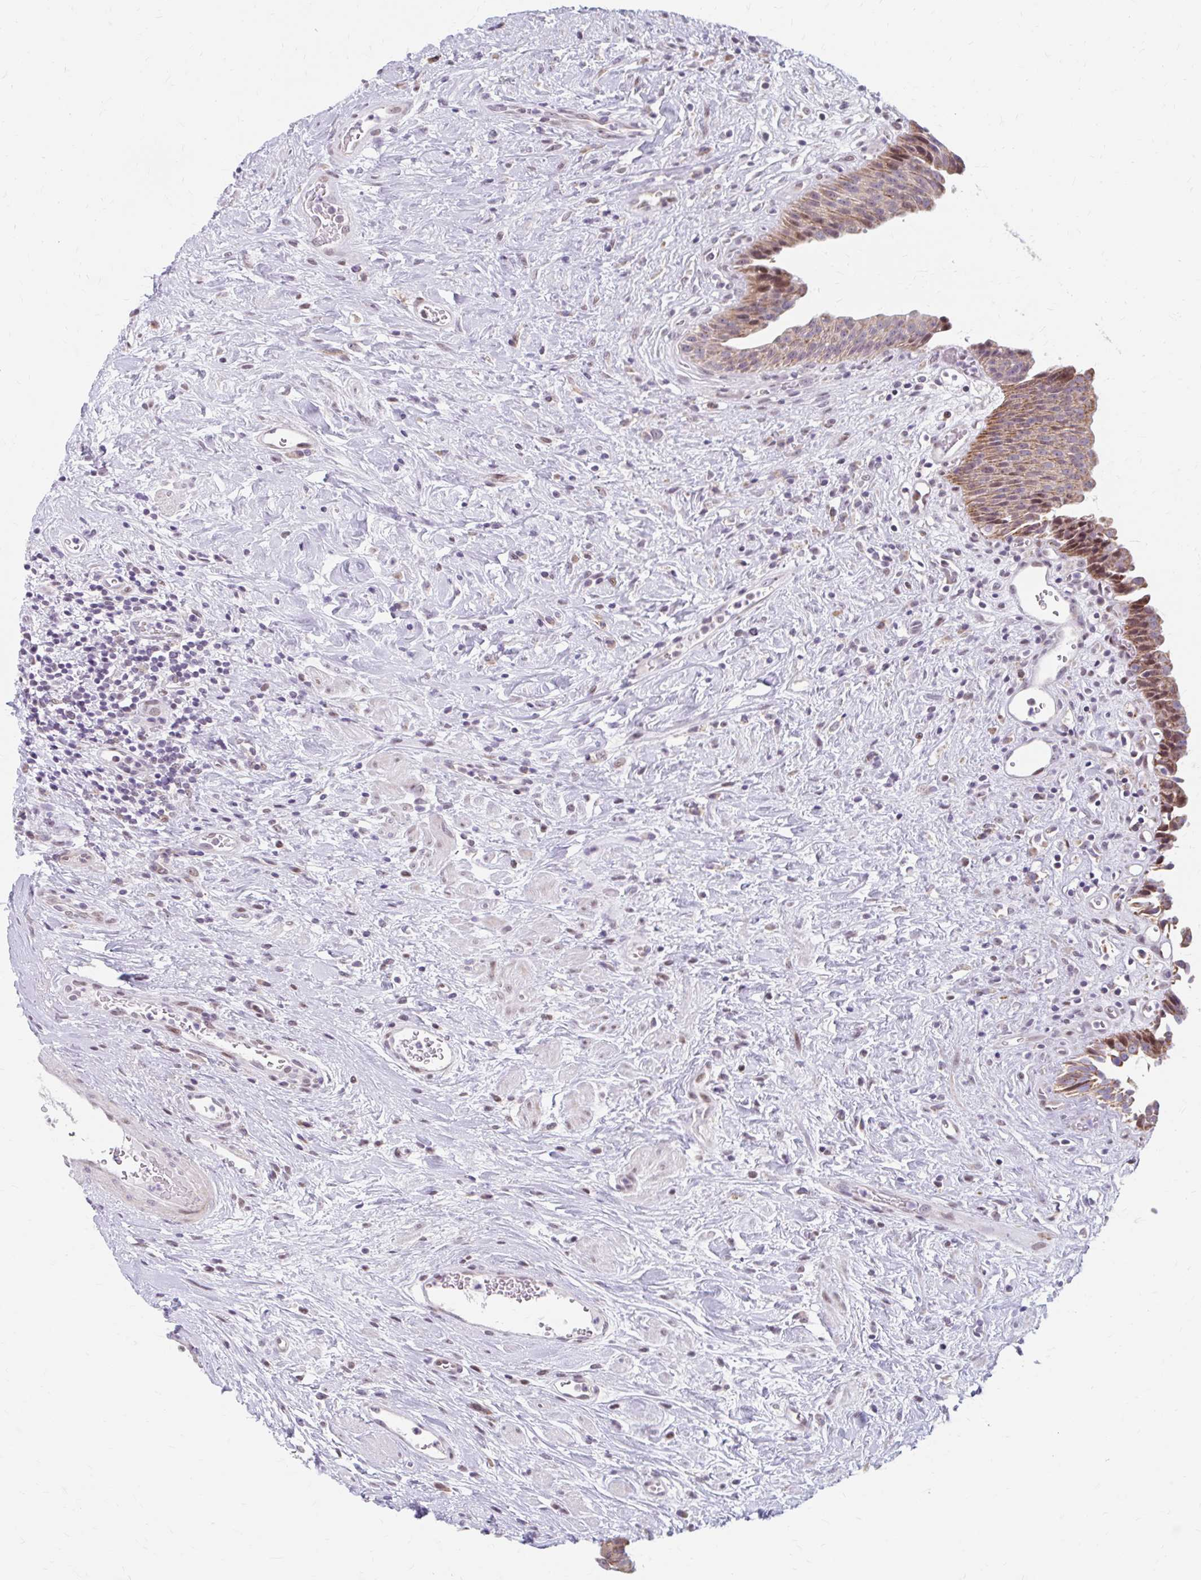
{"staining": {"intensity": "moderate", "quantity": "25%-75%", "location": "cytoplasmic/membranous,nuclear"}, "tissue": "urinary bladder", "cell_type": "Urothelial cells", "image_type": "normal", "snomed": [{"axis": "morphology", "description": "Normal tissue, NOS"}, {"axis": "topography", "description": "Urinary bladder"}], "caption": "Moderate cytoplasmic/membranous,nuclear positivity for a protein is present in approximately 25%-75% of urothelial cells of benign urinary bladder using IHC.", "gene": "BEAN1", "patient": {"sex": "female", "age": 56}}